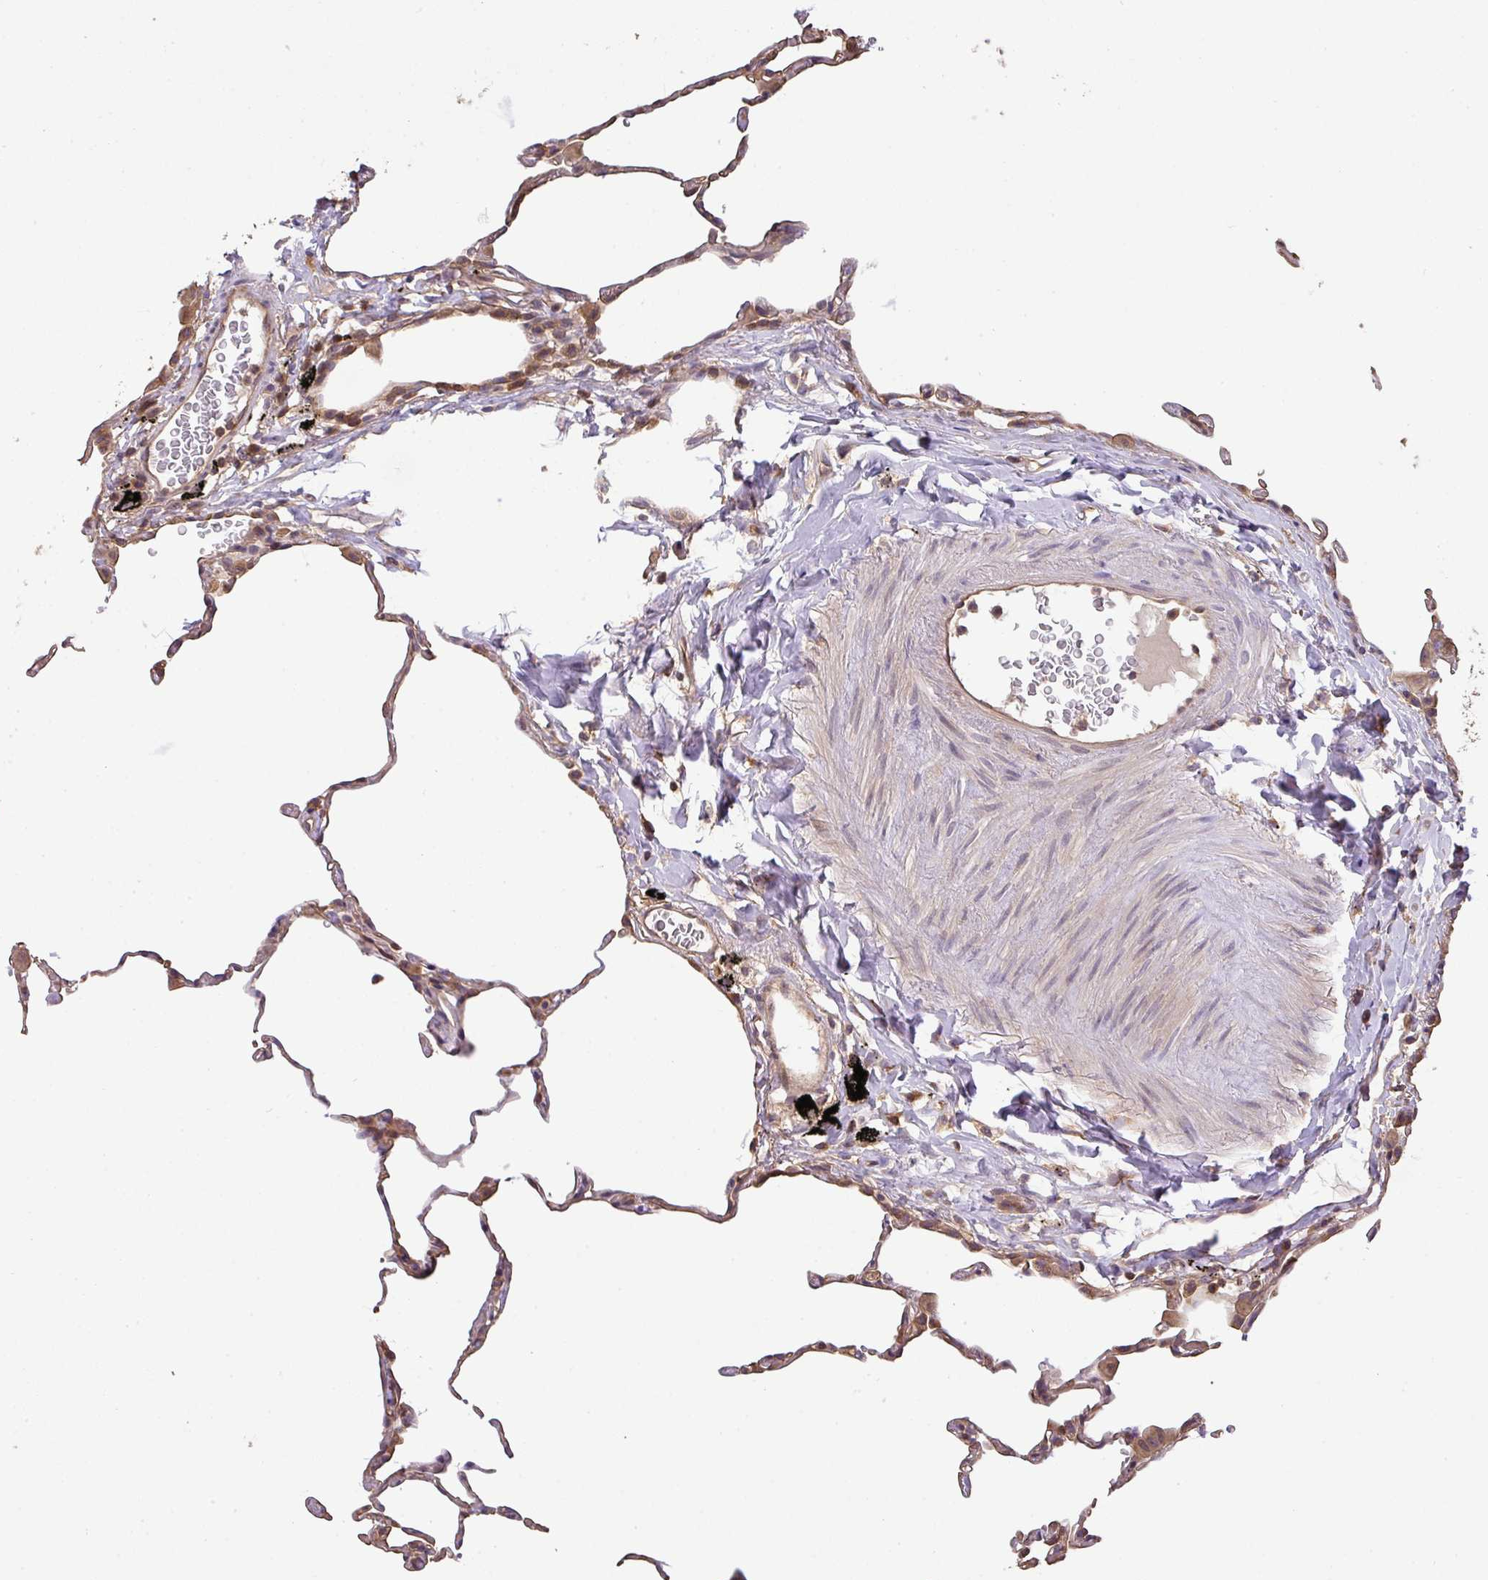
{"staining": {"intensity": "moderate", "quantity": "25%-75%", "location": "cytoplasmic/membranous"}, "tissue": "lung", "cell_type": "Alveolar cells", "image_type": "normal", "snomed": [{"axis": "morphology", "description": "Normal tissue, NOS"}, {"axis": "topography", "description": "Lung"}], "caption": "Immunohistochemistry image of benign lung: lung stained using IHC demonstrates medium levels of moderate protein expression localized specifically in the cytoplasmic/membranous of alveolar cells, appearing as a cytoplasmic/membranous brown color.", "gene": "VENTX", "patient": {"sex": "female", "age": 57}}